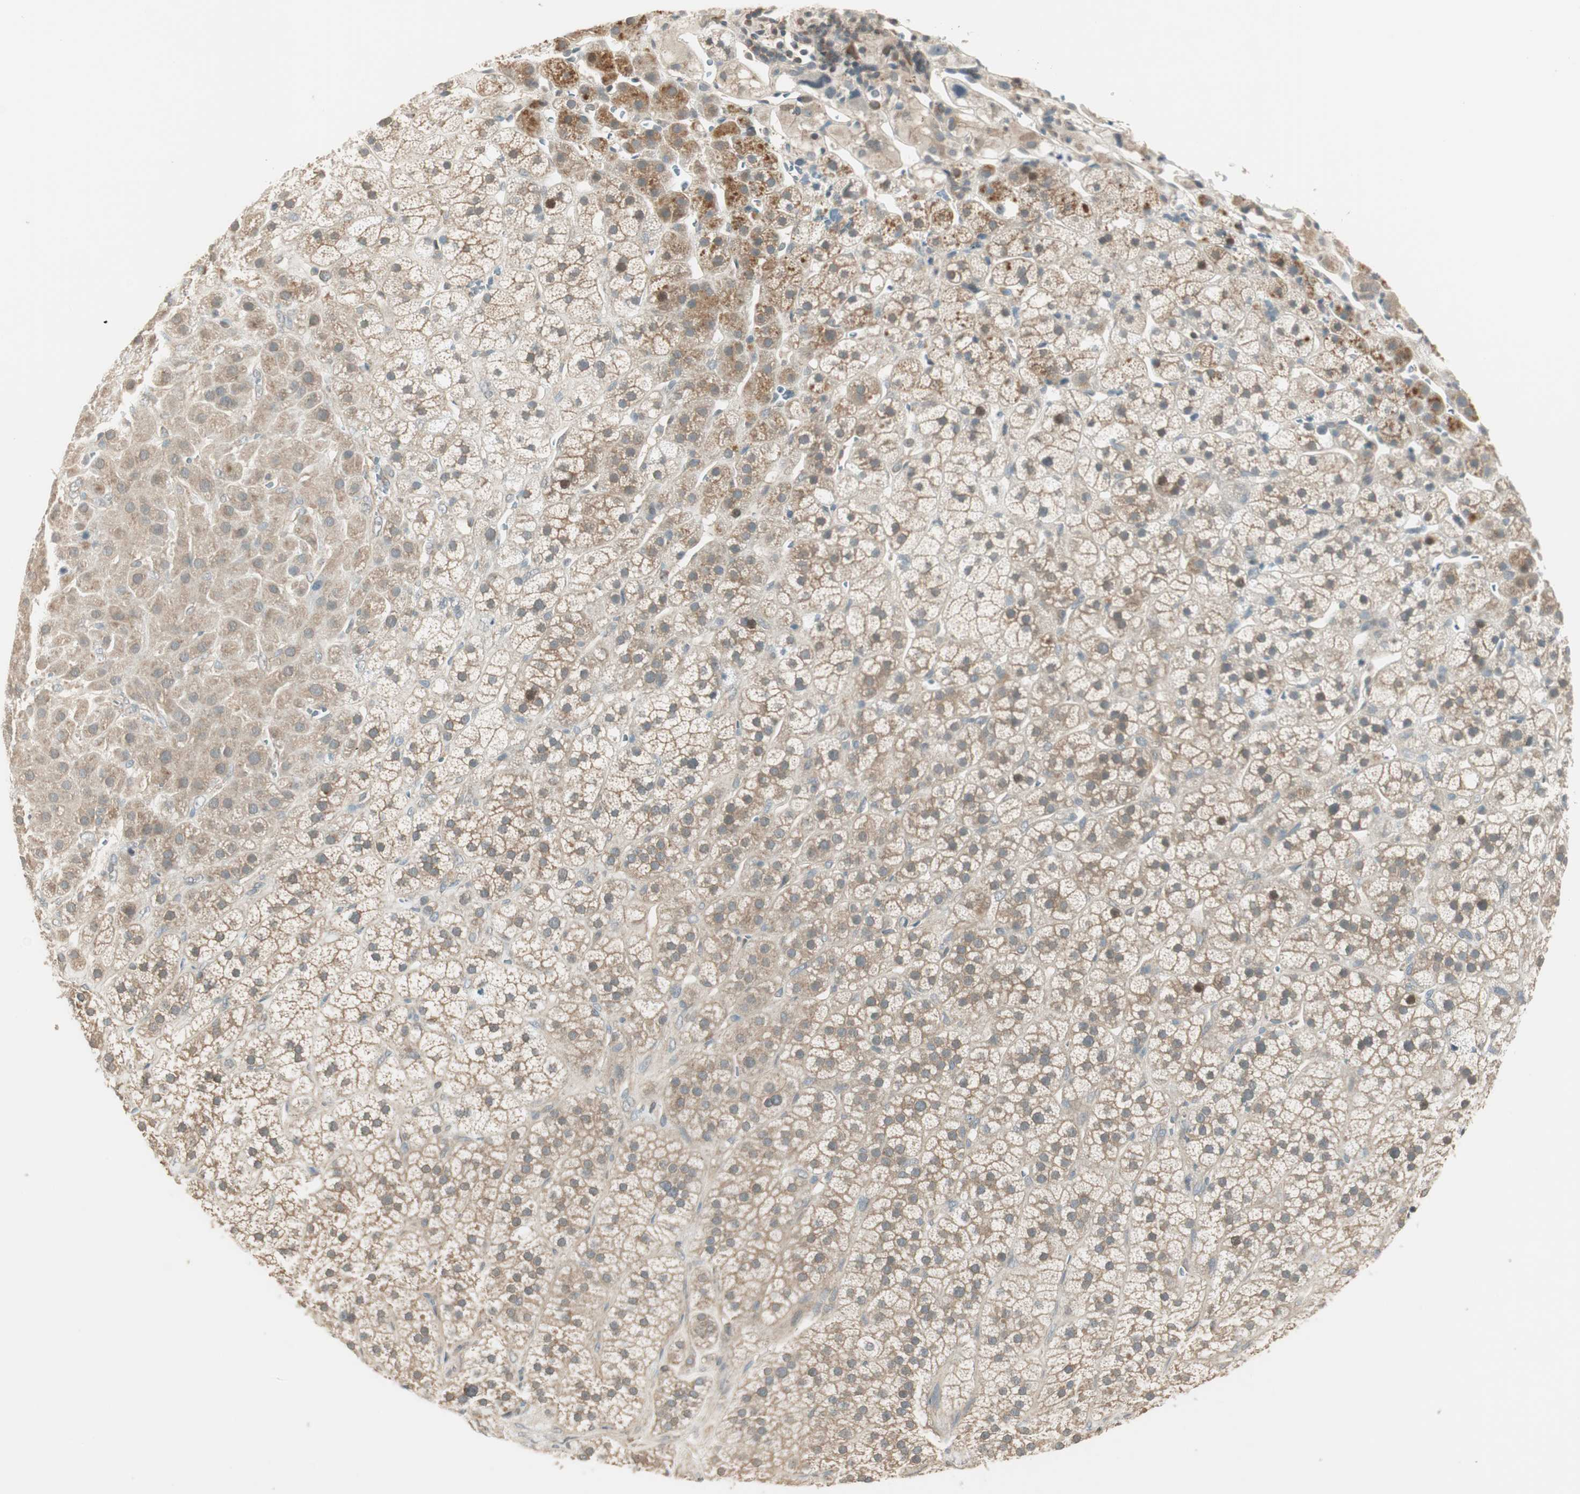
{"staining": {"intensity": "moderate", "quantity": "<25%", "location": "cytoplasmic/membranous"}, "tissue": "adrenal gland", "cell_type": "Glandular cells", "image_type": "normal", "snomed": [{"axis": "morphology", "description": "Normal tissue, NOS"}, {"axis": "topography", "description": "Adrenal gland"}], "caption": "IHC of benign adrenal gland reveals low levels of moderate cytoplasmic/membranous expression in about <25% of glandular cells.", "gene": "PFDN5", "patient": {"sex": "male", "age": 56}}